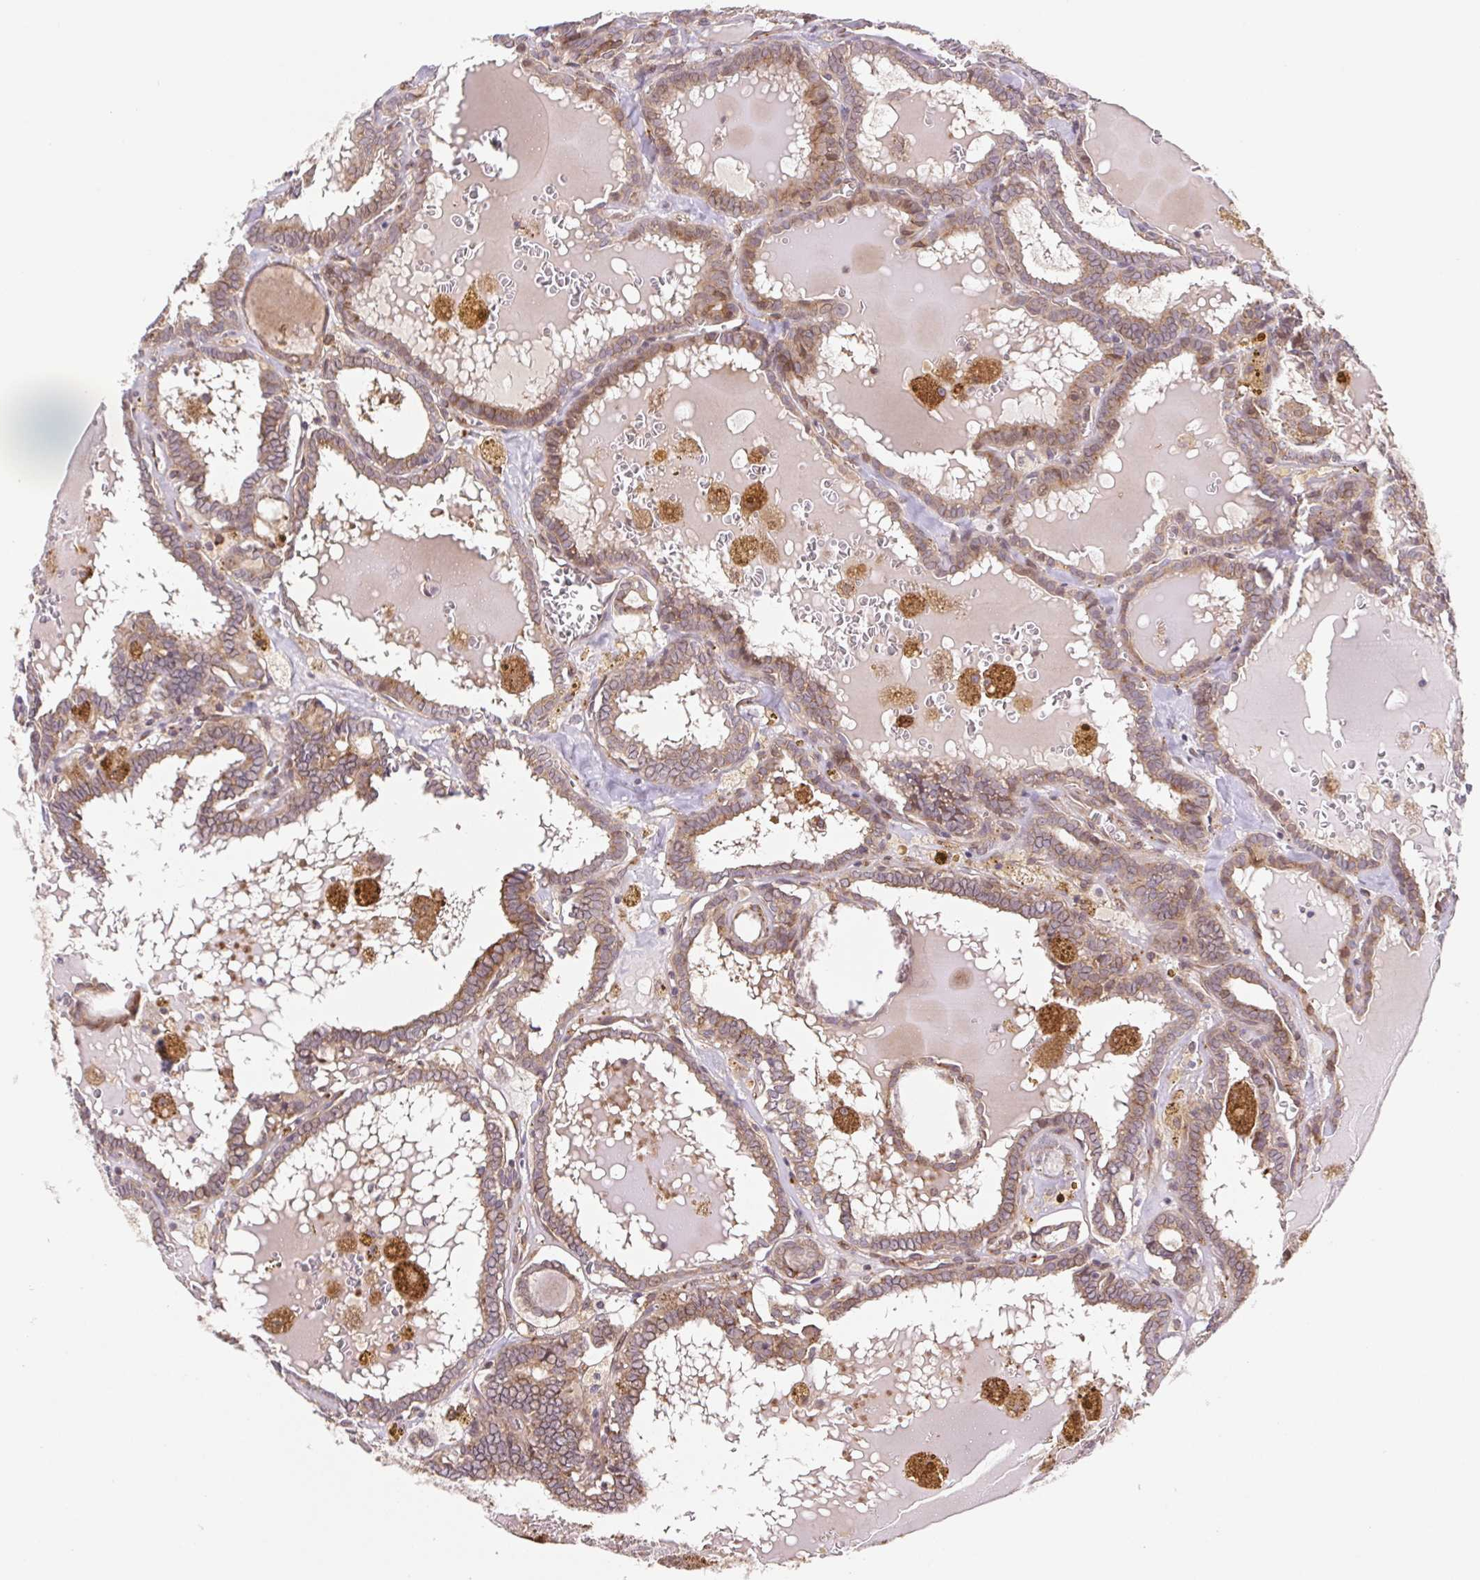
{"staining": {"intensity": "weak", "quantity": "25%-75%", "location": "cytoplasmic/membranous"}, "tissue": "thyroid cancer", "cell_type": "Tumor cells", "image_type": "cancer", "snomed": [{"axis": "morphology", "description": "Papillary adenocarcinoma, NOS"}, {"axis": "topography", "description": "Thyroid gland"}], "caption": "Immunohistochemical staining of human papillary adenocarcinoma (thyroid) displays low levels of weak cytoplasmic/membranous protein expression in approximately 25%-75% of tumor cells. The protein is shown in brown color, while the nuclei are stained blue.", "gene": "LYPD5", "patient": {"sex": "female", "age": 39}}